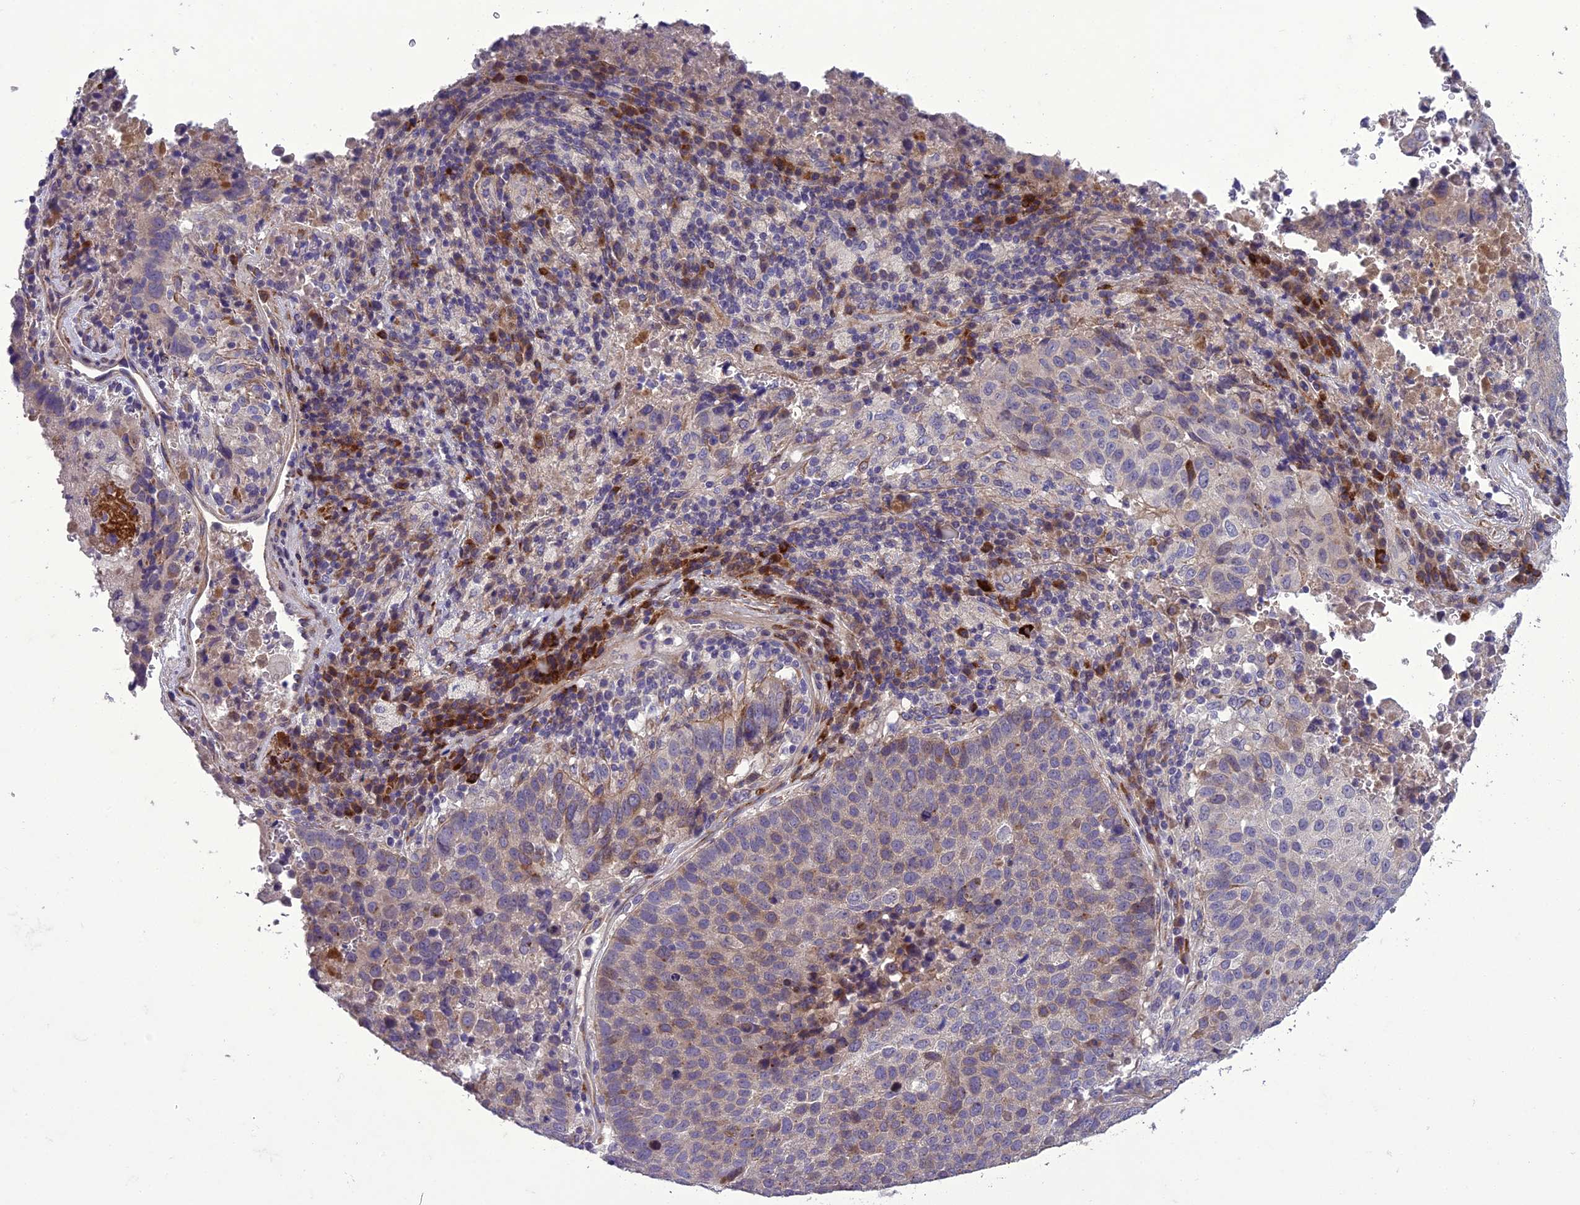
{"staining": {"intensity": "weak", "quantity": "<25%", "location": "cytoplasmic/membranous"}, "tissue": "lung cancer", "cell_type": "Tumor cells", "image_type": "cancer", "snomed": [{"axis": "morphology", "description": "Squamous cell carcinoma, NOS"}, {"axis": "topography", "description": "Lung"}], "caption": "Immunohistochemistry (IHC) micrograph of neoplastic tissue: human lung cancer (squamous cell carcinoma) stained with DAB reveals no significant protein expression in tumor cells.", "gene": "ADIPOR2", "patient": {"sex": "male", "age": 73}}